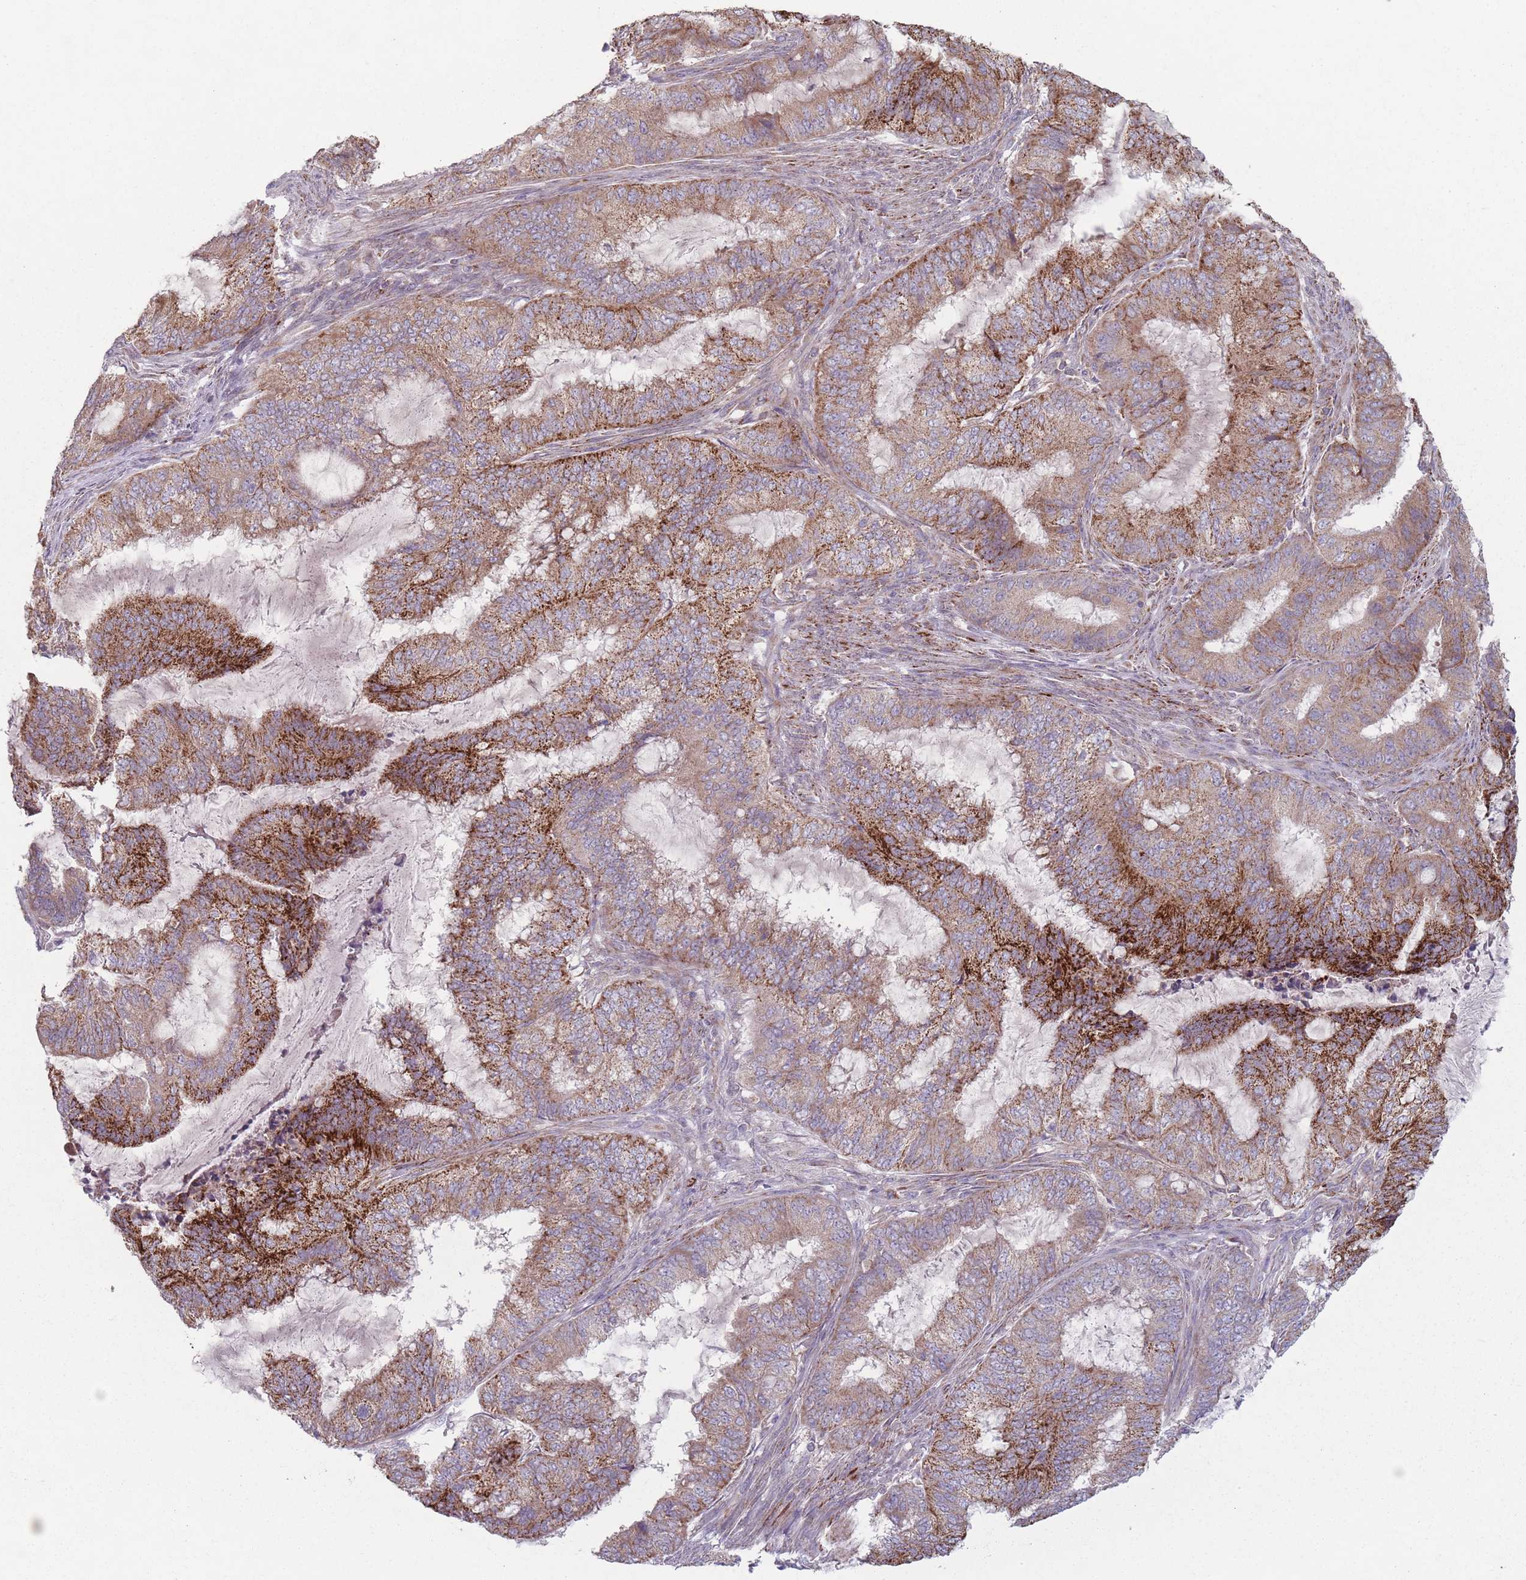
{"staining": {"intensity": "strong", "quantity": "25%-75%", "location": "cytoplasmic/membranous"}, "tissue": "endometrial cancer", "cell_type": "Tumor cells", "image_type": "cancer", "snomed": [{"axis": "morphology", "description": "Adenocarcinoma, NOS"}, {"axis": "topography", "description": "Endometrium"}], "caption": "The micrograph displays a brown stain indicating the presence of a protein in the cytoplasmic/membranous of tumor cells in adenocarcinoma (endometrial).", "gene": "OR10Q1", "patient": {"sex": "female", "age": 51}}